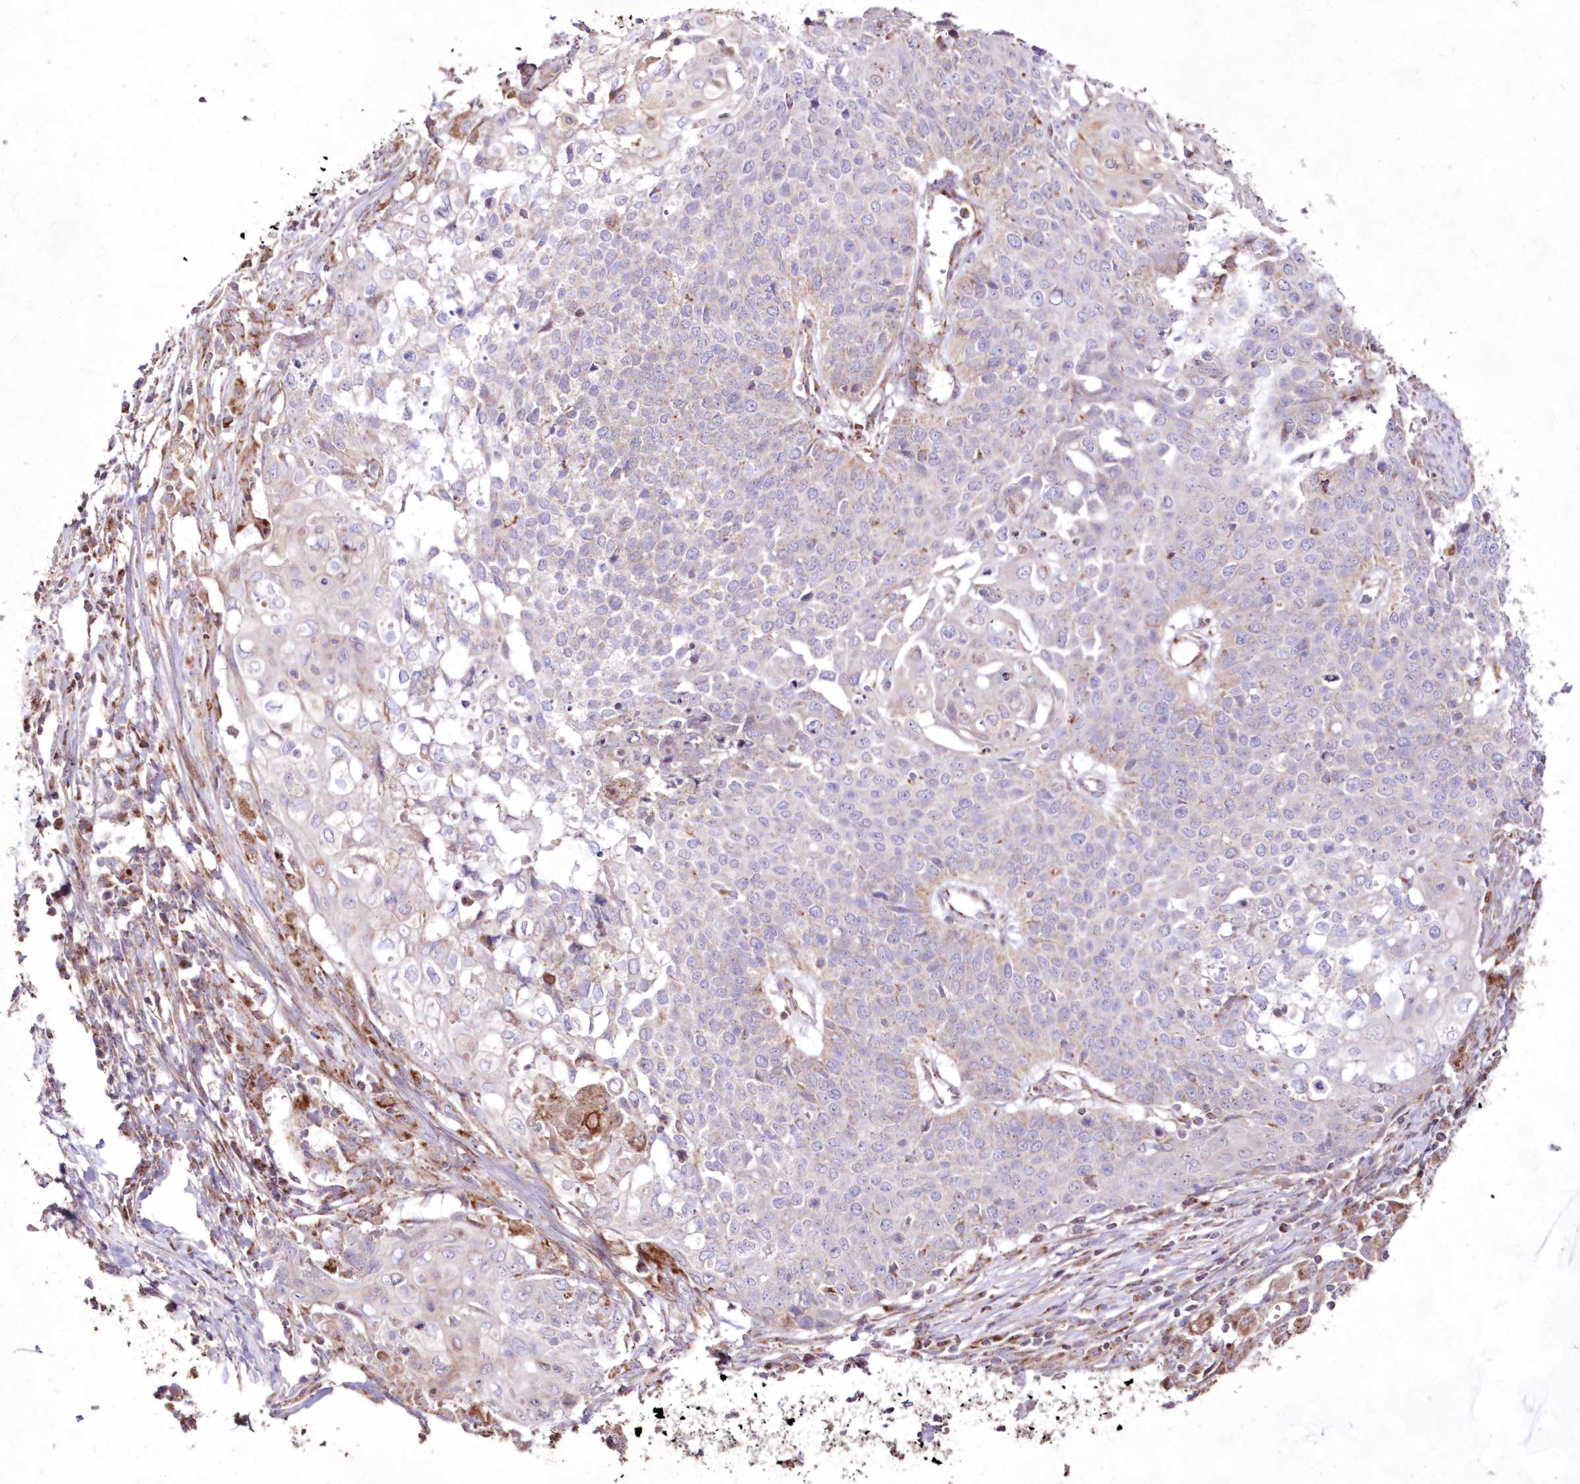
{"staining": {"intensity": "negative", "quantity": "none", "location": "none"}, "tissue": "cervical cancer", "cell_type": "Tumor cells", "image_type": "cancer", "snomed": [{"axis": "morphology", "description": "Squamous cell carcinoma, NOS"}, {"axis": "topography", "description": "Cervix"}], "caption": "Immunohistochemical staining of human cervical cancer shows no significant positivity in tumor cells.", "gene": "HADHB", "patient": {"sex": "female", "age": 39}}